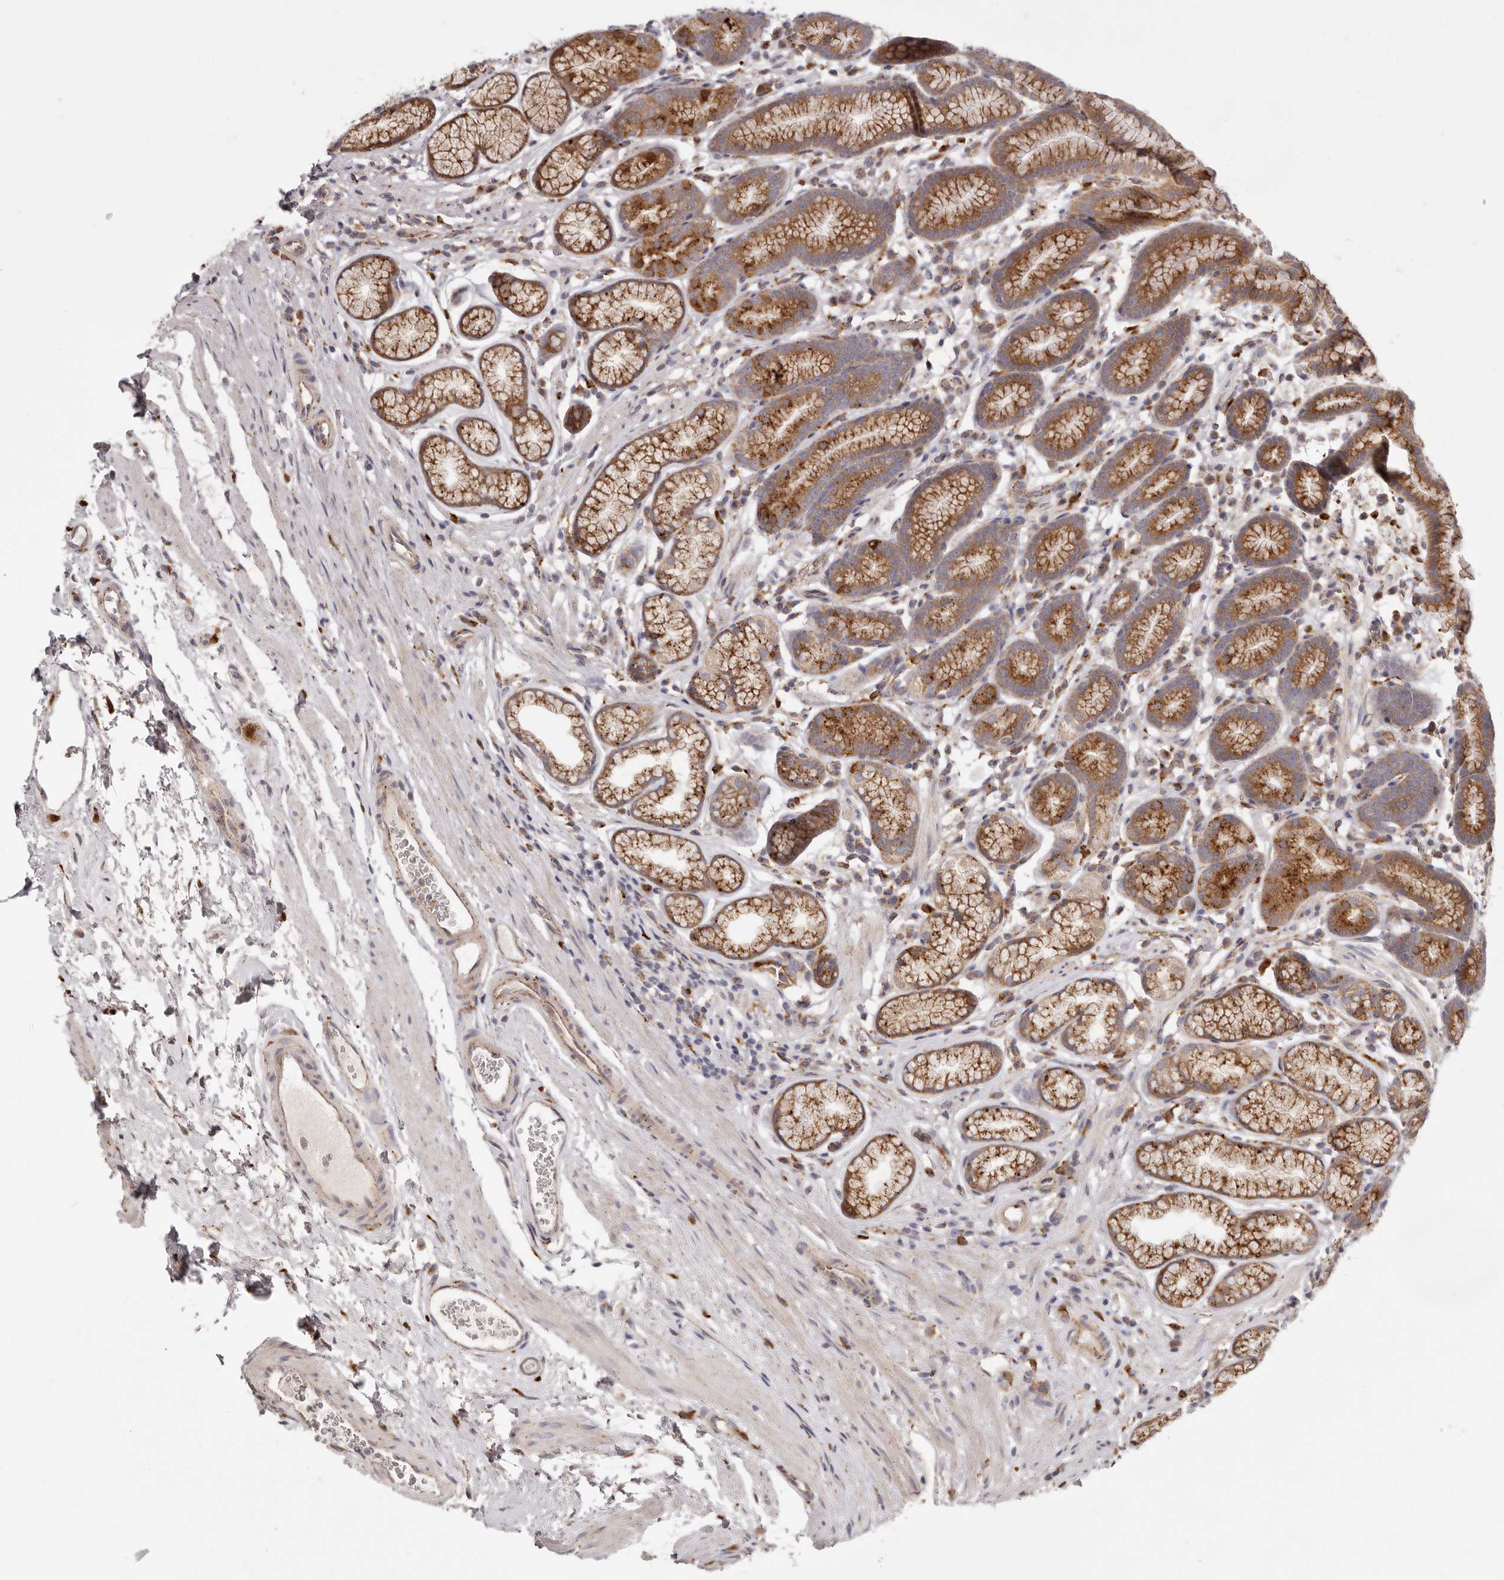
{"staining": {"intensity": "moderate", "quantity": ">75%", "location": "cytoplasmic/membranous"}, "tissue": "stomach", "cell_type": "Glandular cells", "image_type": "normal", "snomed": [{"axis": "morphology", "description": "Normal tissue, NOS"}, {"axis": "topography", "description": "Stomach"}], "caption": "About >75% of glandular cells in normal stomach exhibit moderate cytoplasmic/membranous protein positivity as visualized by brown immunohistochemical staining.", "gene": "GRN", "patient": {"sex": "male", "age": 42}}